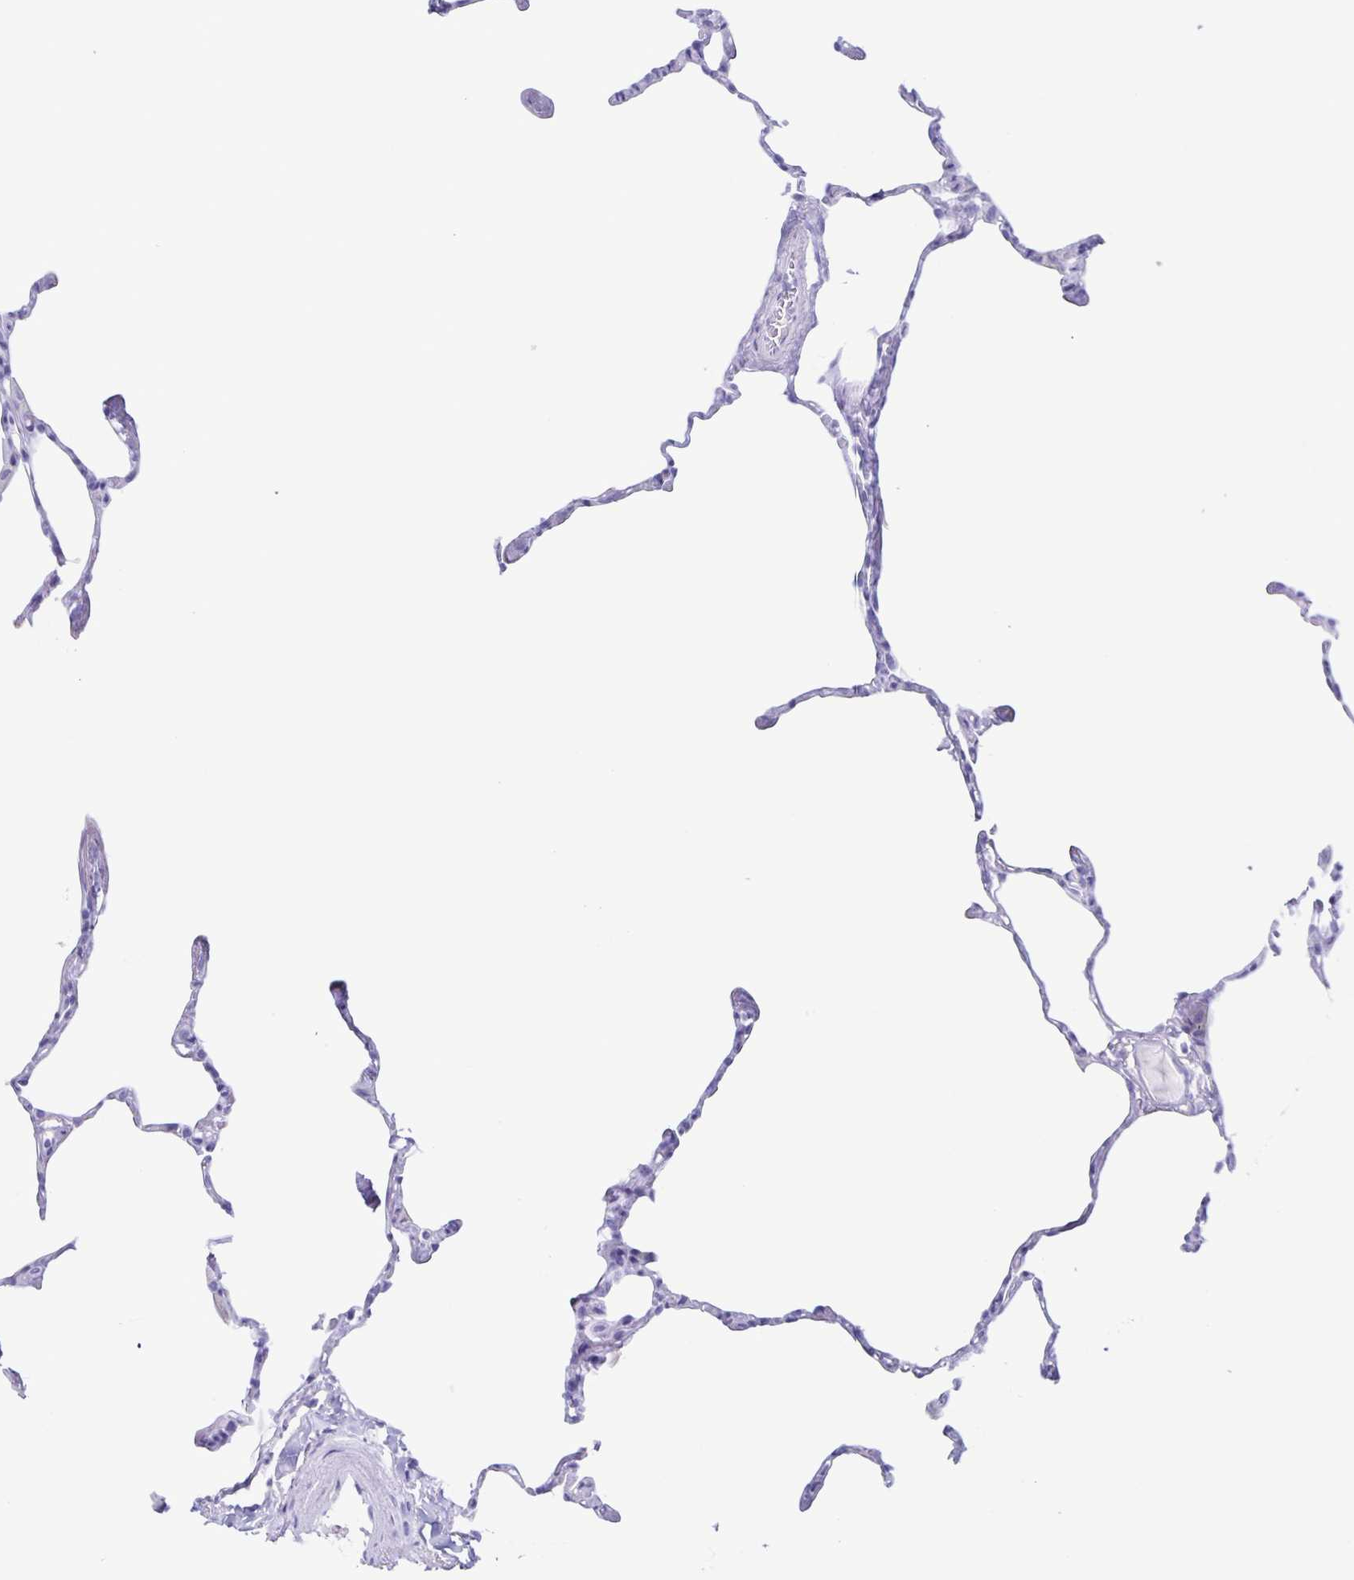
{"staining": {"intensity": "negative", "quantity": "none", "location": "none"}, "tissue": "lung", "cell_type": "Alveolar cells", "image_type": "normal", "snomed": [{"axis": "morphology", "description": "Normal tissue, NOS"}, {"axis": "topography", "description": "Lung"}], "caption": "A high-resolution photomicrograph shows IHC staining of unremarkable lung, which displays no significant staining in alveolar cells. (Brightfield microscopy of DAB IHC at high magnification).", "gene": "C12orf56", "patient": {"sex": "male", "age": 65}}